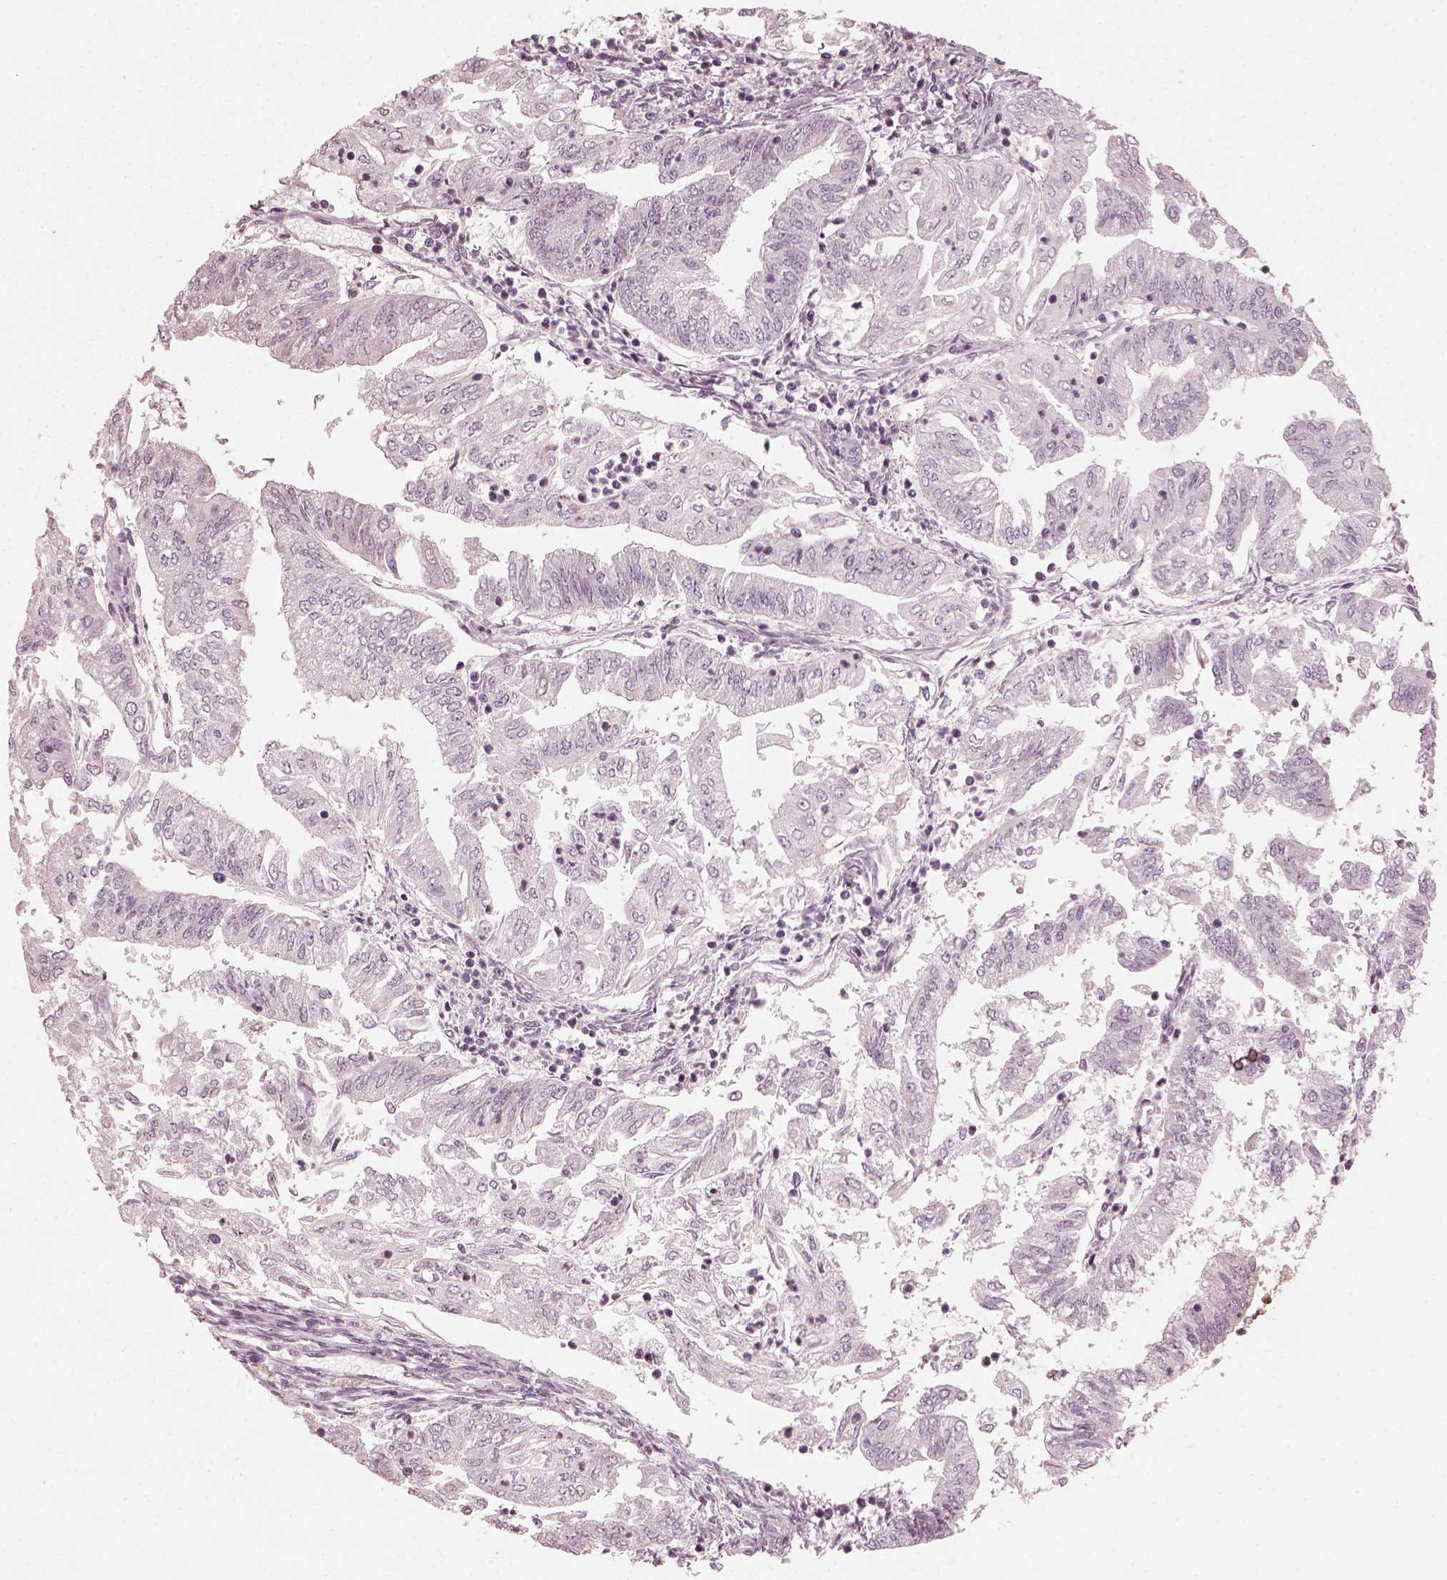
{"staining": {"intensity": "negative", "quantity": "none", "location": "none"}, "tissue": "endometrial cancer", "cell_type": "Tumor cells", "image_type": "cancer", "snomed": [{"axis": "morphology", "description": "Adenocarcinoma, NOS"}, {"axis": "topography", "description": "Endometrium"}], "caption": "An immunohistochemistry (IHC) micrograph of endometrial adenocarcinoma is shown. There is no staining in tumor cells of endometrial adenocarcinoma.", "gene": "OPTC", "patient": {"sex": "female", "age": 55}}